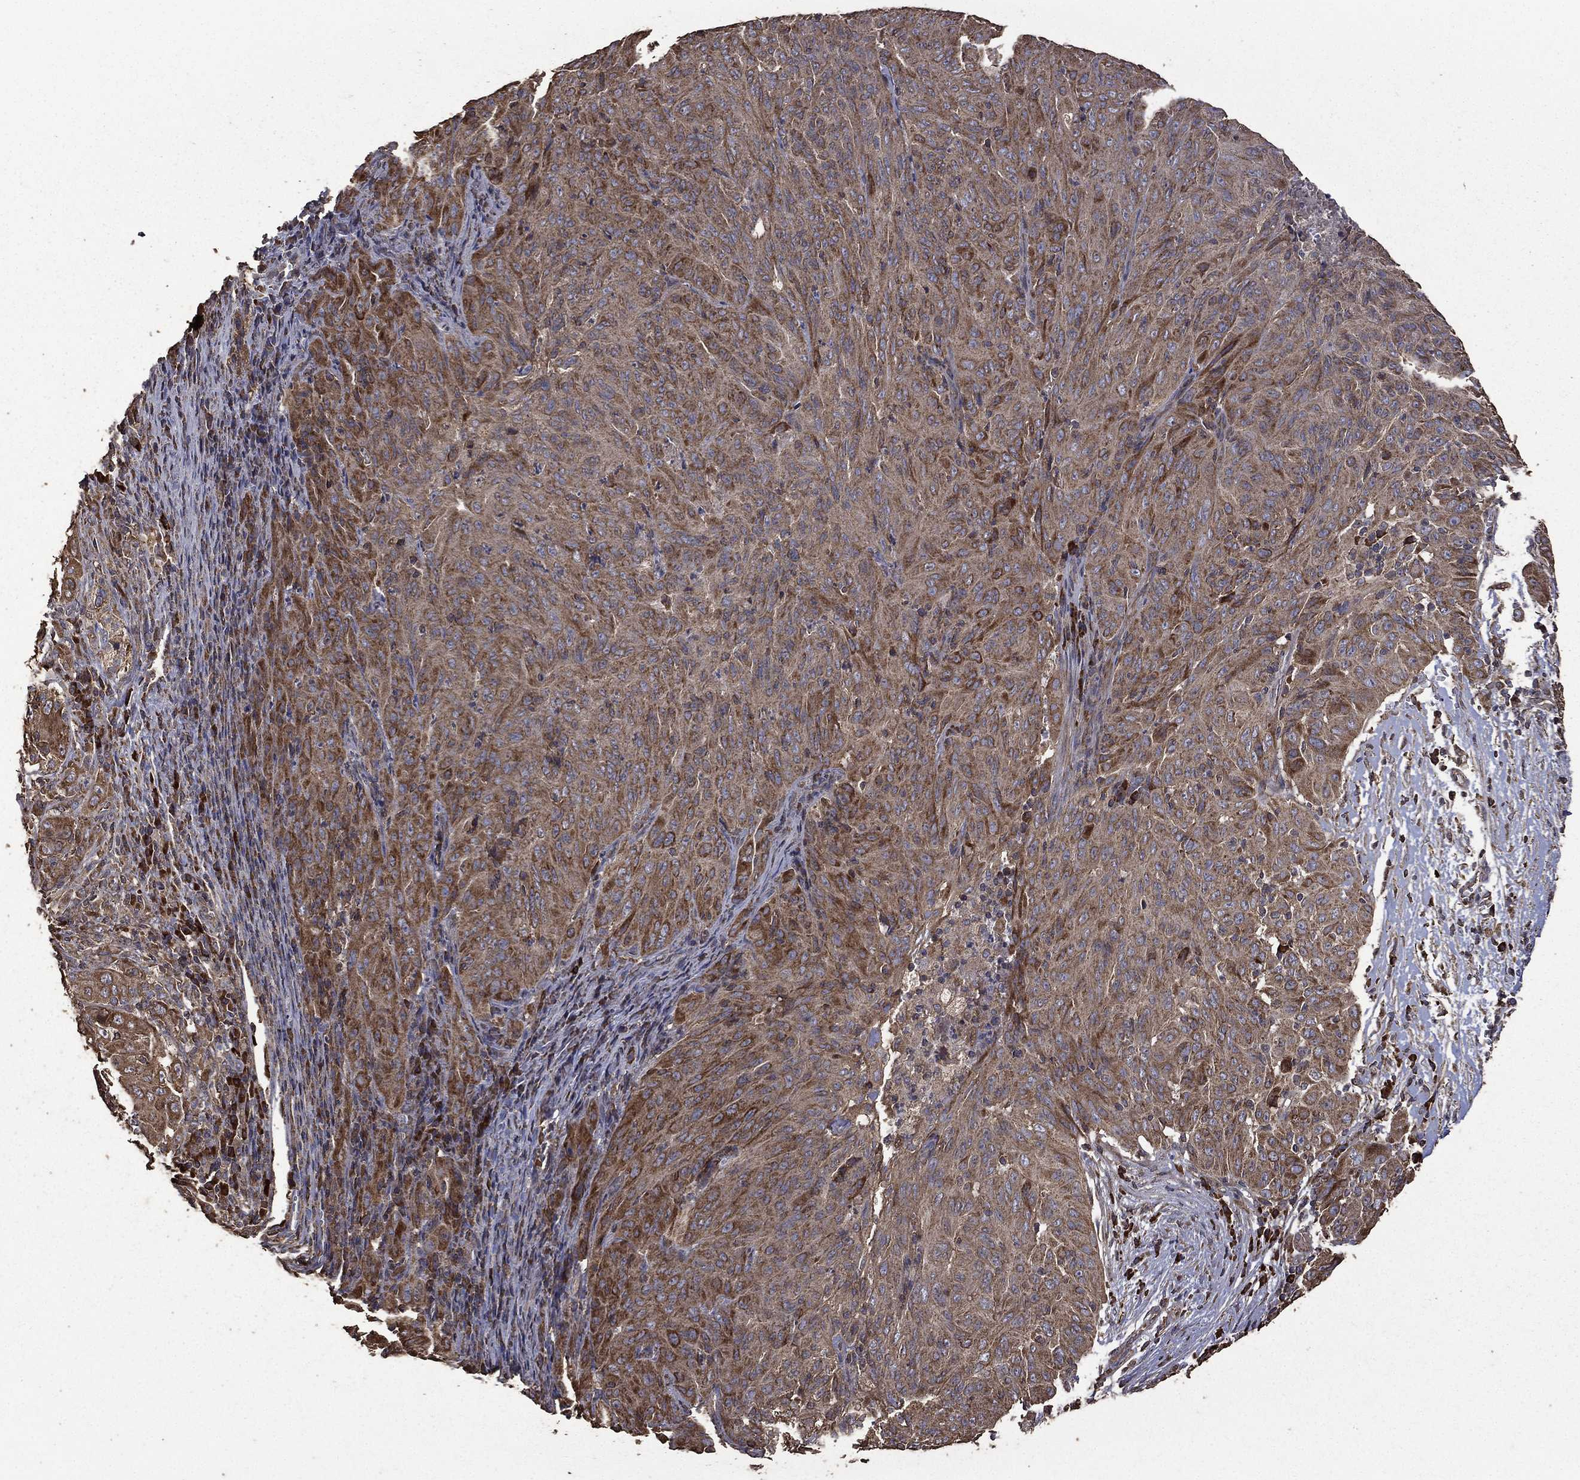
{"staining": {"intensity": "strong", "quantity": ">75%", "location": "cytoplasmic/membranous"}, "tissue": "pancreatic cancer", "cell_type": "Tumor cells", "image_type": "cancer", "snomed": [{"axis": "morphology", "description": "Adenocarcinoma, NOS"}, {"axis": "topography", "description": "Pancreas"}], "caption": "Pancreatic cancer stained for a protein (brown) displays strong cytoplasmic/membranous positive staining in about >75% of tumor cells.", "gene": "METTL27", "patient": {"sex": "male", "age": 63}}